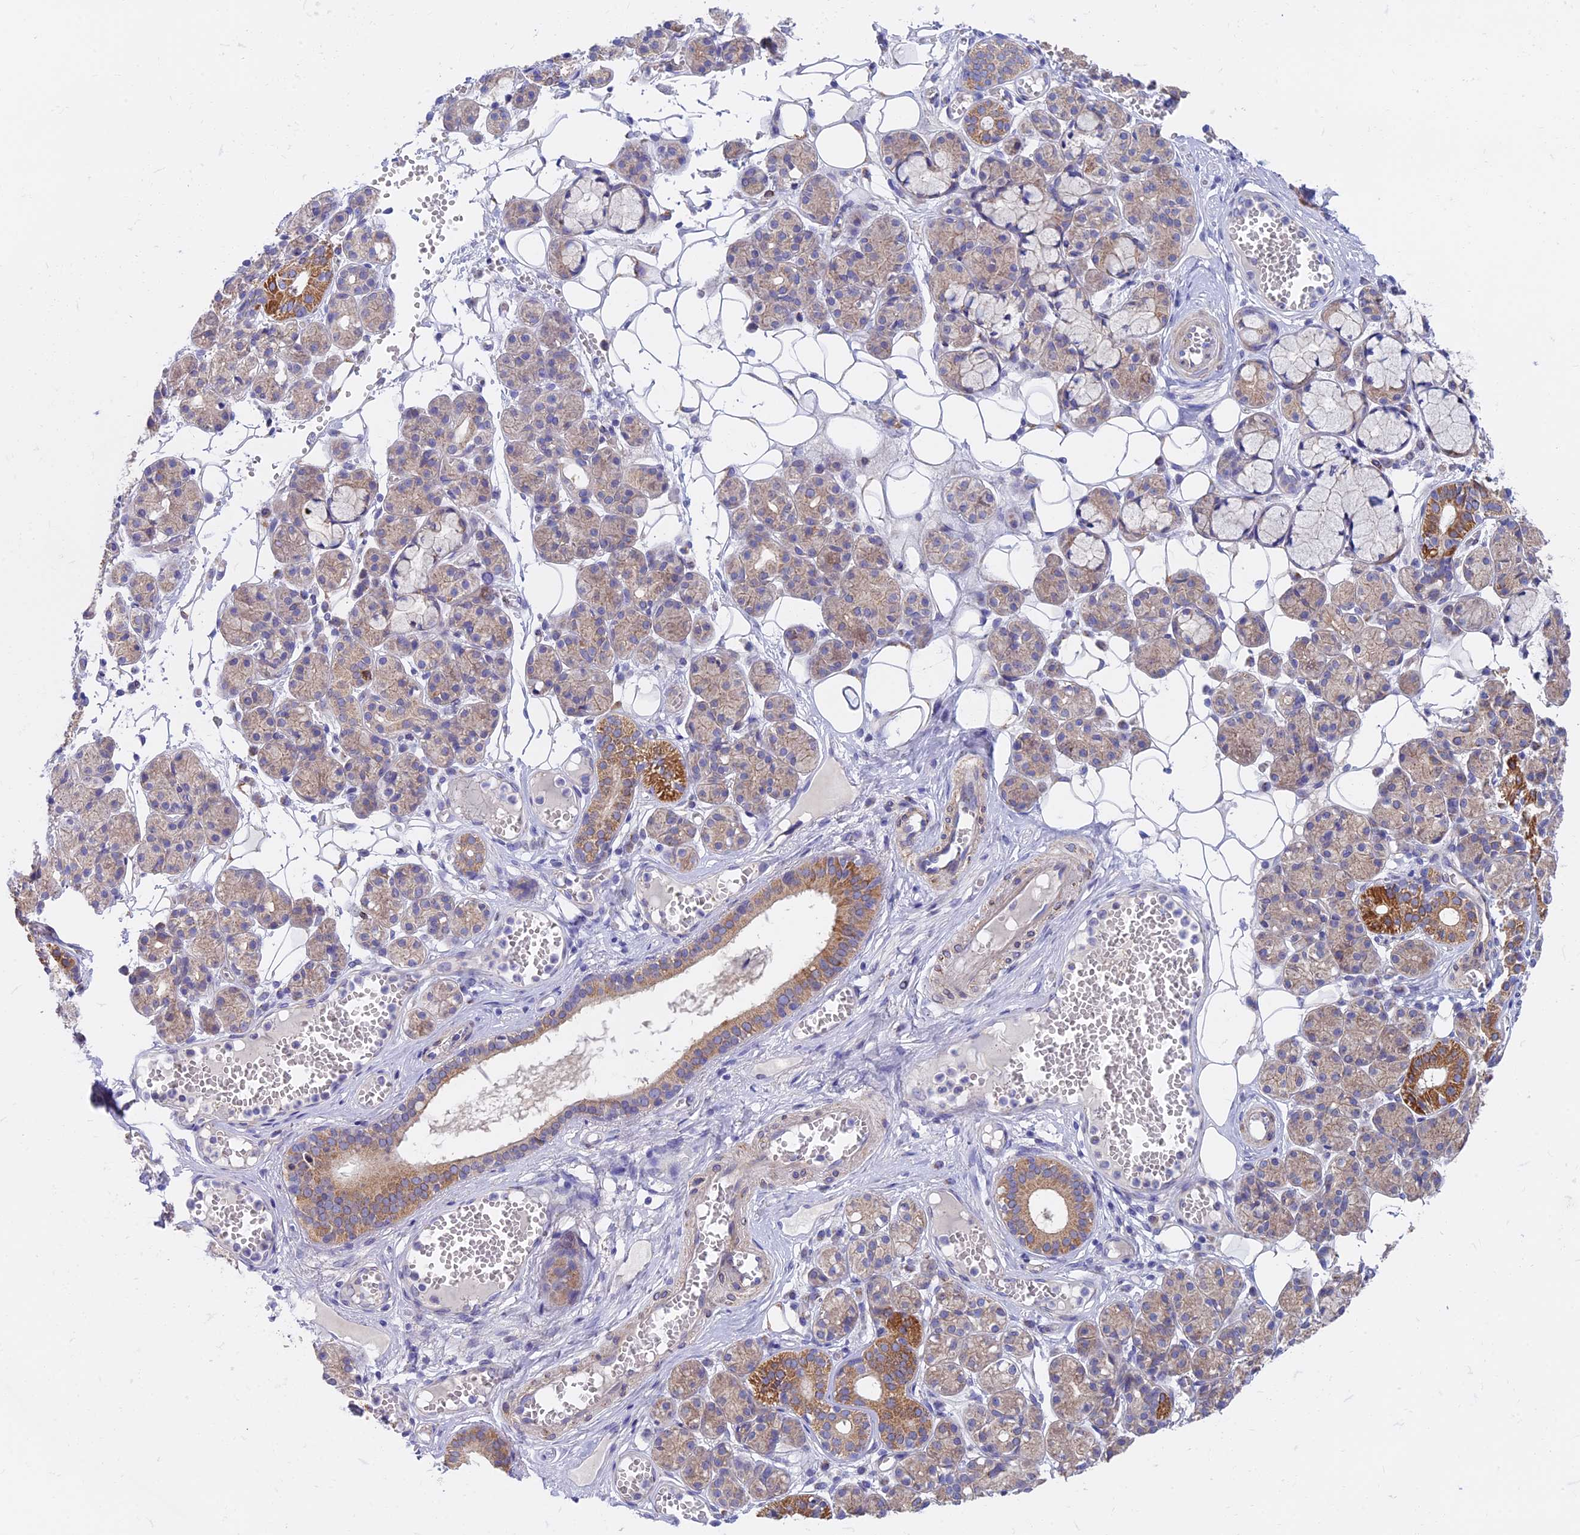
{"staining": {"intensity": "moderate", "quantity": "<25%", "location": "cytoplasmic/membranous"}, "tissue": "salivary gland", "cell_type": "Glandular cells", "image_type": "normal", "snomed": [{"axis": "morphology", "description": "Normal tissue, NOS"}, {"axis": "topography", "description": "Salivary gland"}], "caption": "A high-resolution micrograph shows immunohistochemistry (IHC) staining of benign salivary gland, which reveals moderate cytoplasmic/membranous positivity in approximately <25% of glandular cells. The protein is stained brown, and the nuclei are stained in blue (DAB IHC with brightfield microscopy, high magnification).", "gene": "ETFDH", "patient": {"sex": "male", "age": 63}}